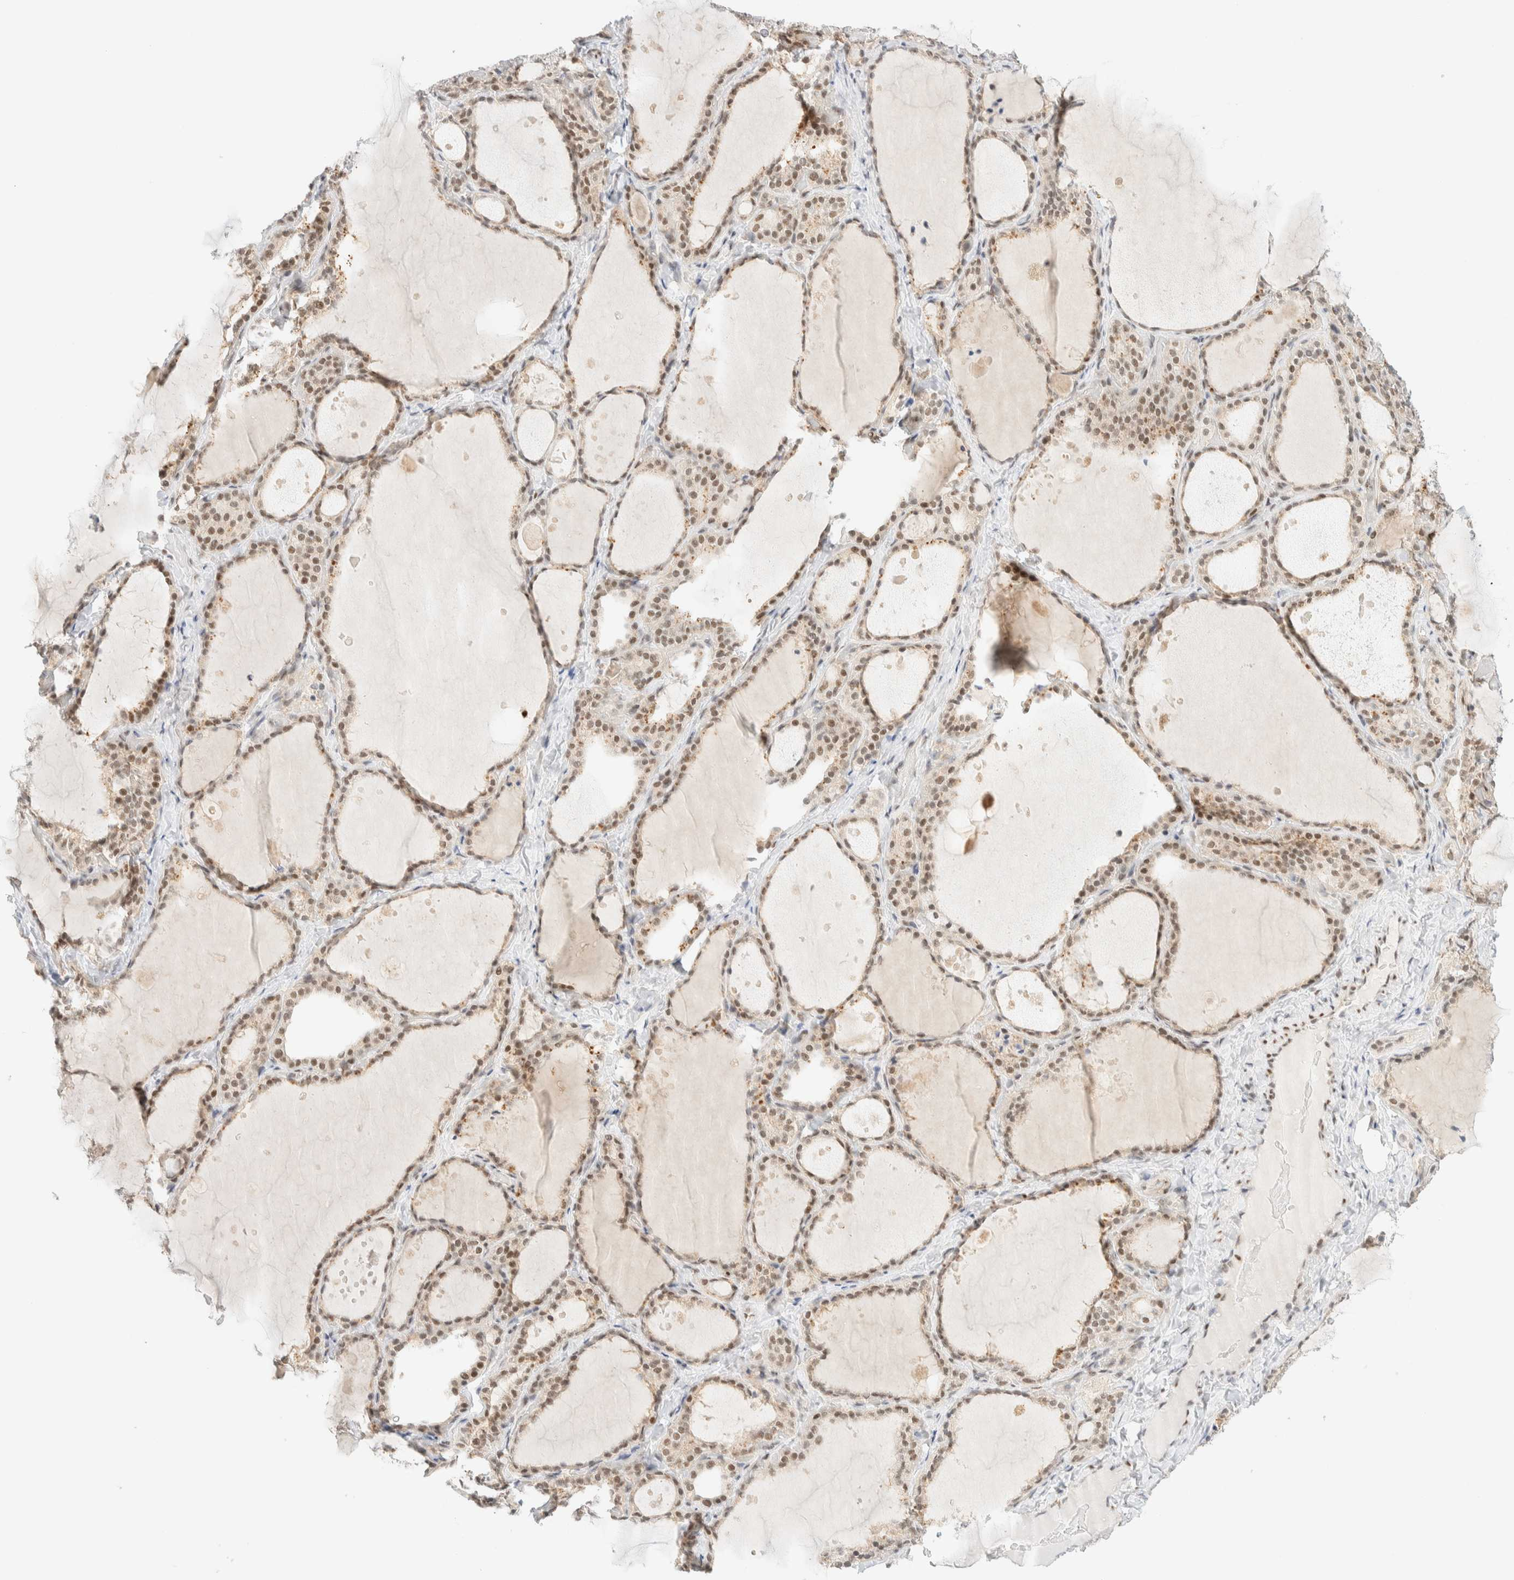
{"staining": {"intensity": "moderate", "quantity": "25%-75%", "location": "nuclear"}, "tissue": "thyroid gland", "cell_type": "Glandular cells", "image_type": "normal", "snomed": [{"axis": "morphology", "description": "Normal tissue, NOS"}, {"axis": "topography", "description": "Thyroid gland"}], "caption": "High-power microscopy captured an immunohistochemistry (IHC) histopathology image of normal thyroid gland, revealing moderate nuclear staining in about 25%-75% of glandular cells.", "gene": "PYGO2", "patient": {"sex": "female", "age": 44}}